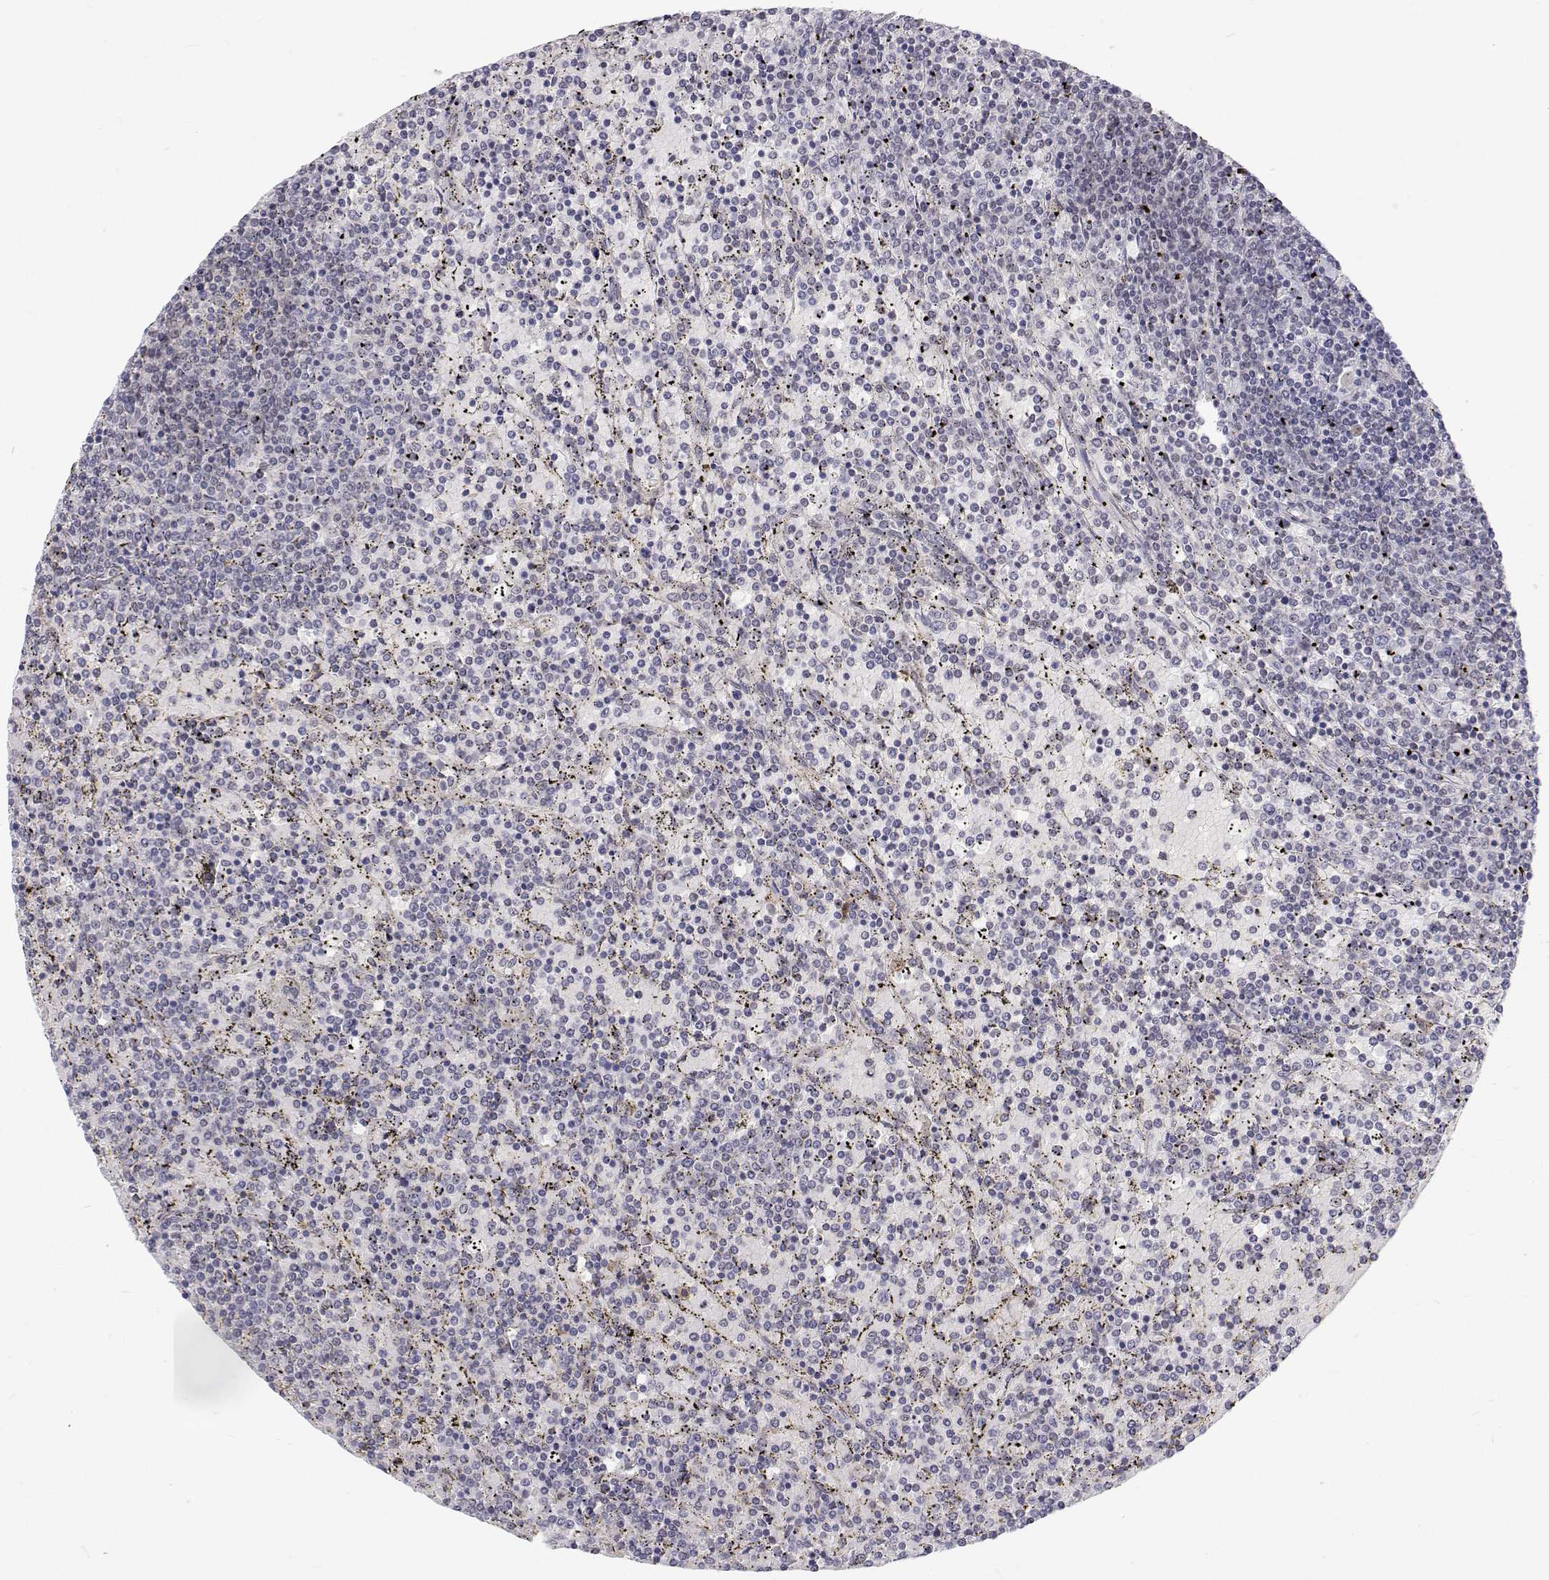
{"staining": {"intensity": "negative", "quantity": "none", "location": "none"}, "tissue": "lymphoma", "cell_type": "Tumor cells", "image_type": "cancer", "snomed": [{"axis": "morphology", "description": "Malignant lymphoma, non-Hodgkin's type, Low grade"}, {"axis": "topography", "description": "Spleen"}], "caption": "Lymphoma was stained to show a protein in brown. There is no significant positivity in tumor cells.", "gene": "MYPN", "patient": {"sex": "female", "age": 77}}